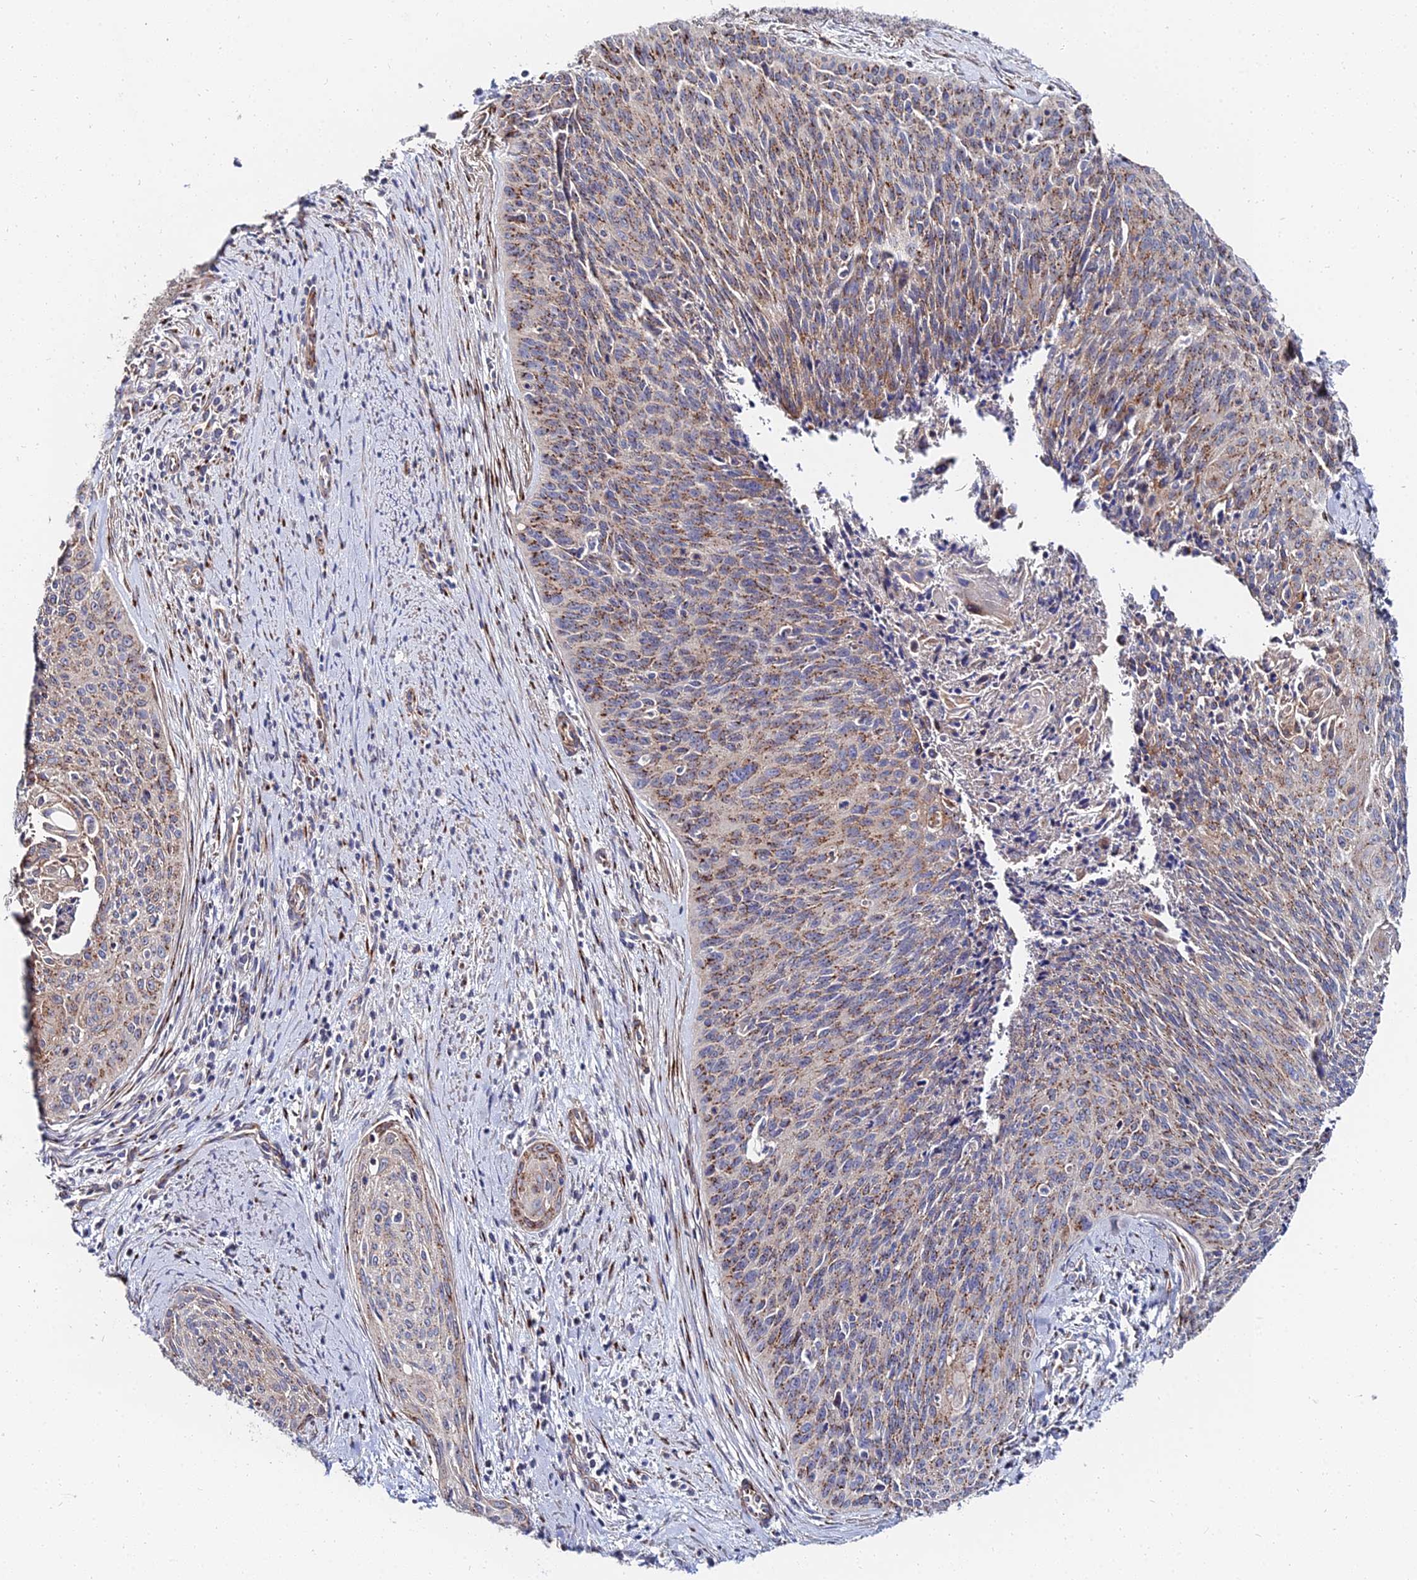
{"staining": {"intensity": "moderate", "quantity": ">75%", "location": "cytoplasmic/membranous"}, "tissue": "cervical cancer", "cell_type": "Tumor cells", "image_type": "cancer", "snomed": [{"axis": "morphology", "description": "Squamous cell carcinoma, NOS"}, {"axis": "topography", "description": "Cervix"}], "caption": "The image reveals immunohistochemical staining of cervical cancer (squamous cell carcinoma). There is moderate cytoplasmic/membranous expression is seen in about >75% of tumor cells.", "gene": "BORCS8", "patient": {"sex": "female", "age": 55}}